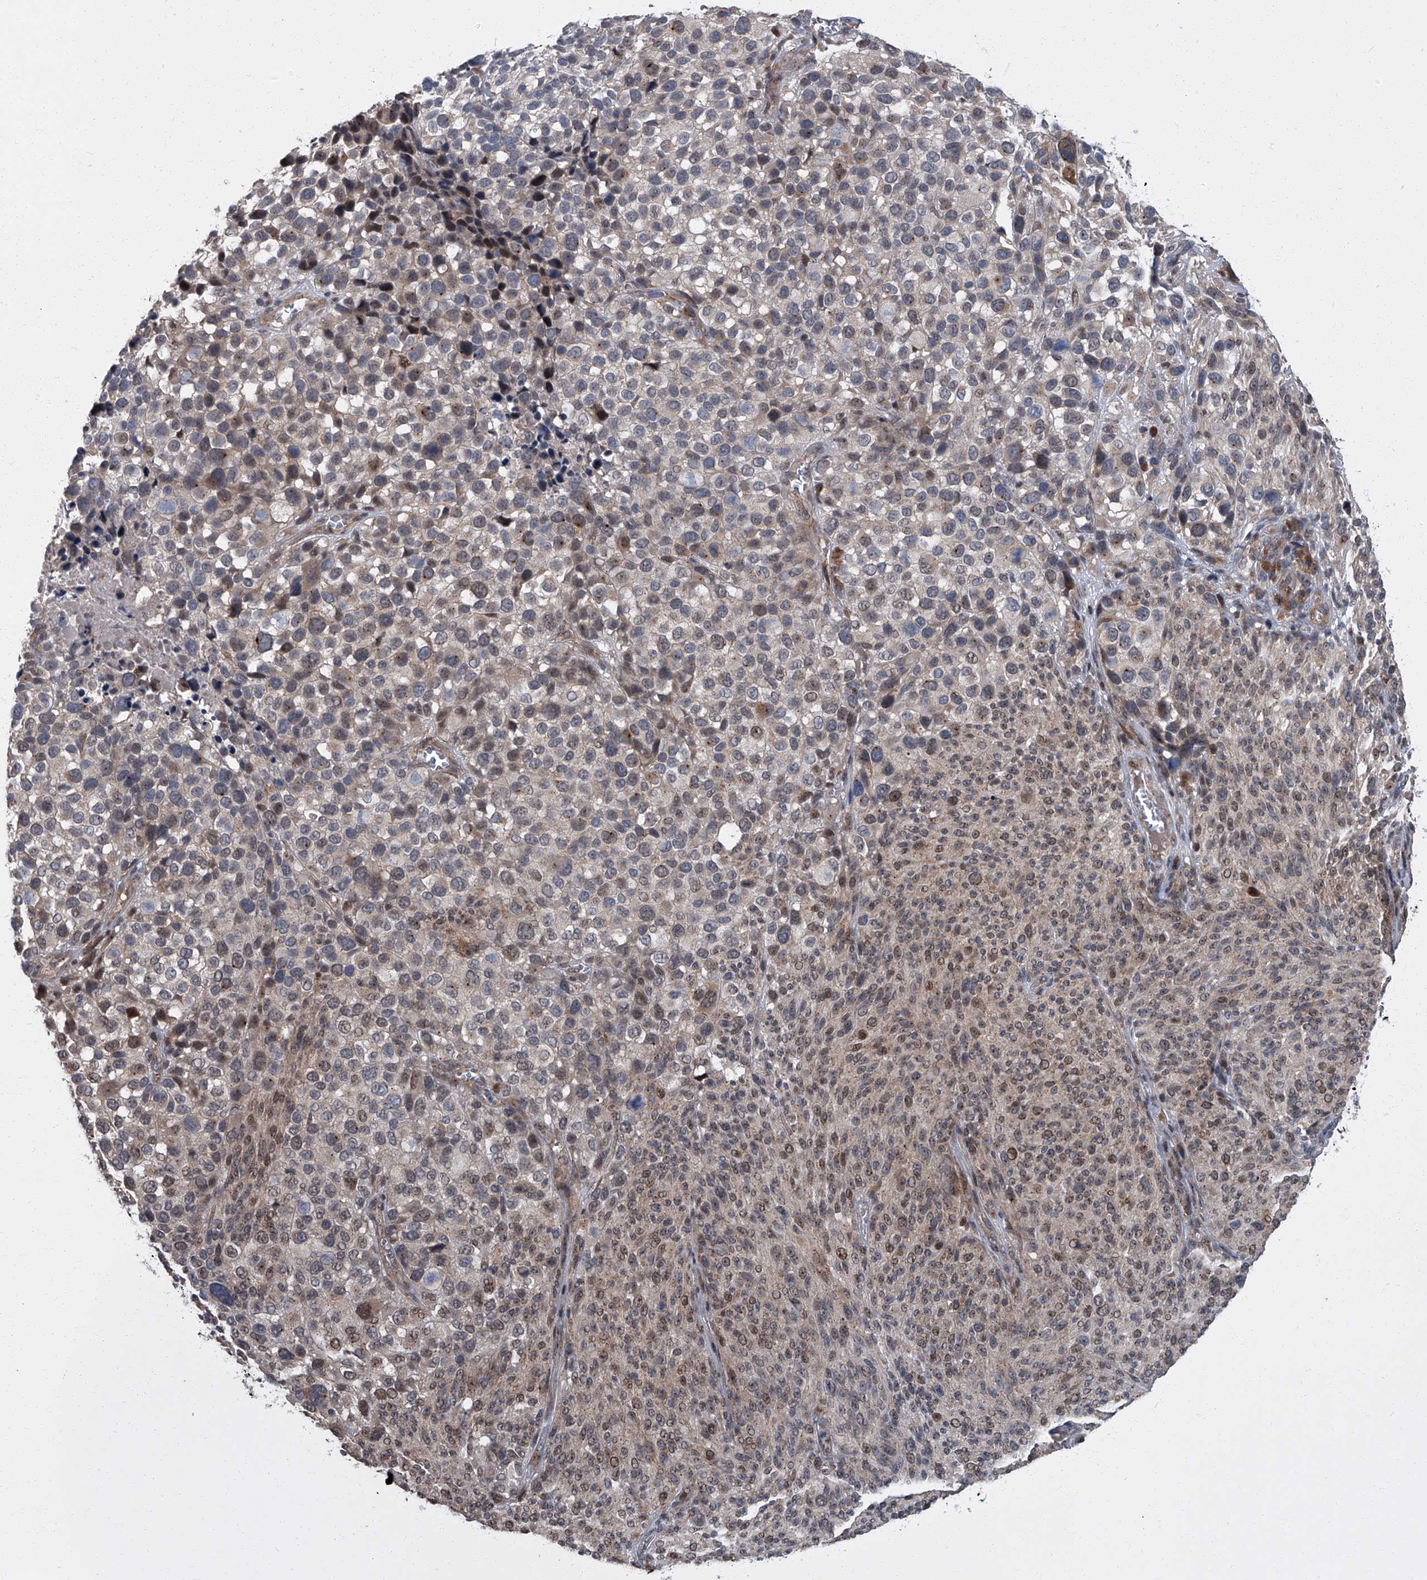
{"staining": {"intensity": "weak", "quantity": "25%-75%", "location": "nuclear"}, "tissue": "melanoma", "cell_type": "Tumor cells", "image_type": "cancer", "snomed": [{"axis": "morphology", "description": "Malignant melanoma, NOS"}, {"axis": "topography", "description": "Skin of trunk"}], "caption": "Human malignant melanoma stained with a brown dye exhibits weak nuclear positive expression in approximately 25%-75% of tumor cells.", "gene": "ZNF274", "patient": {"sex": "male", "age": 71}}